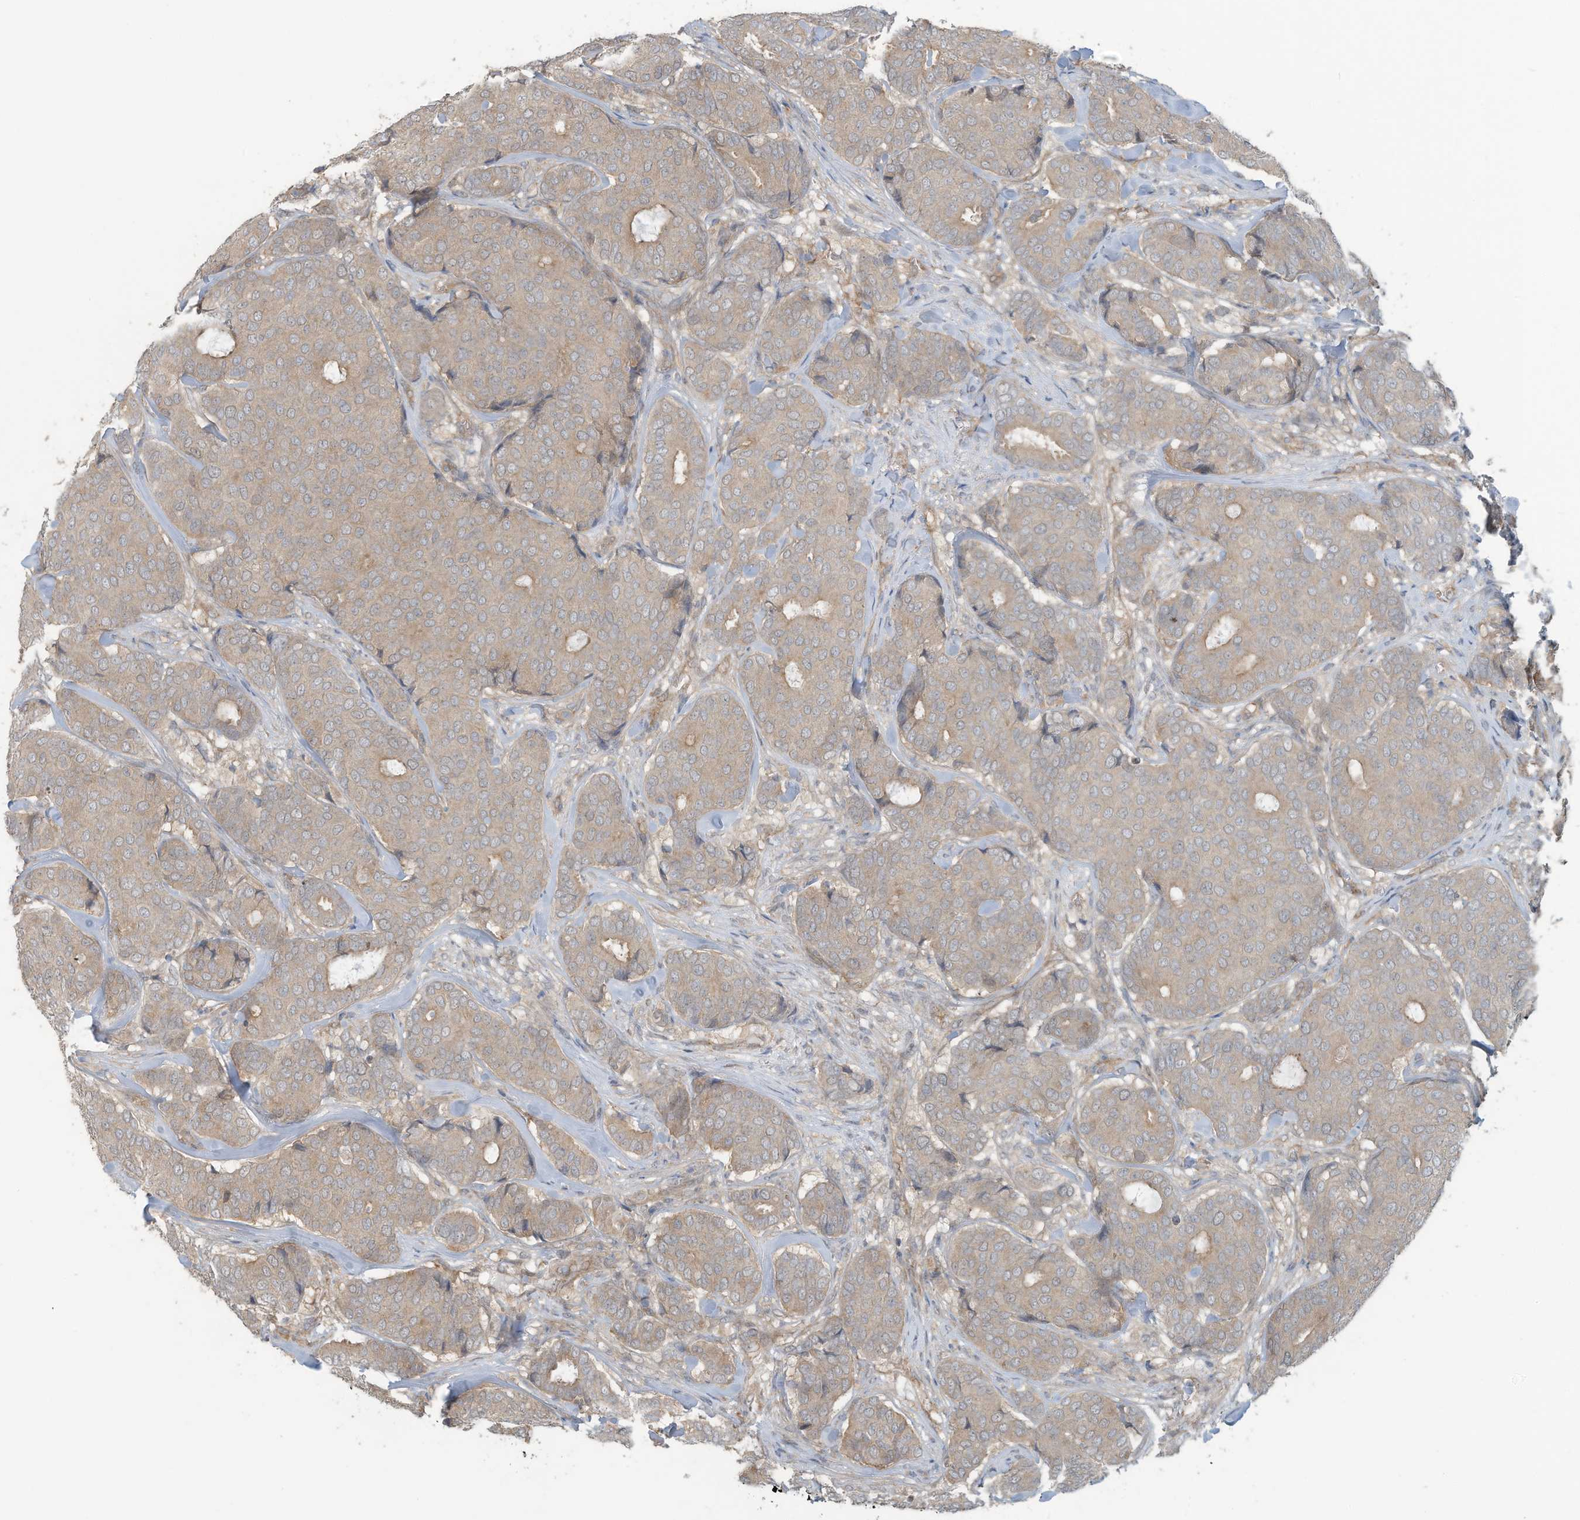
{"staining": {"intensity": "weak", "quantity": "25%-75%", "location": "cytoplasmic/membranous"}, "tissue": "breast cancer", "cell_type": "Tumor cells", "image_type": "cancer", "snomed": [{"axis": "morphology", "description": "Duct carcinoma"}, {"axis": "topography", "description": "Breast"}], "caption": "Immunohistochemistry (IHC) histopathology image of neoplastic tissue: breast cancer (infiltrating ductal carcinoma) stained using immunohistochemistry (IHC) exhibits low levels of weak protein expression localized specifically in the cytoplasmic/membranous of tumor cells, appearing as a cytoplasmic/membranous brown color.", "gene": "ERI2", "patient": {"sex": "female", "age": 75}}